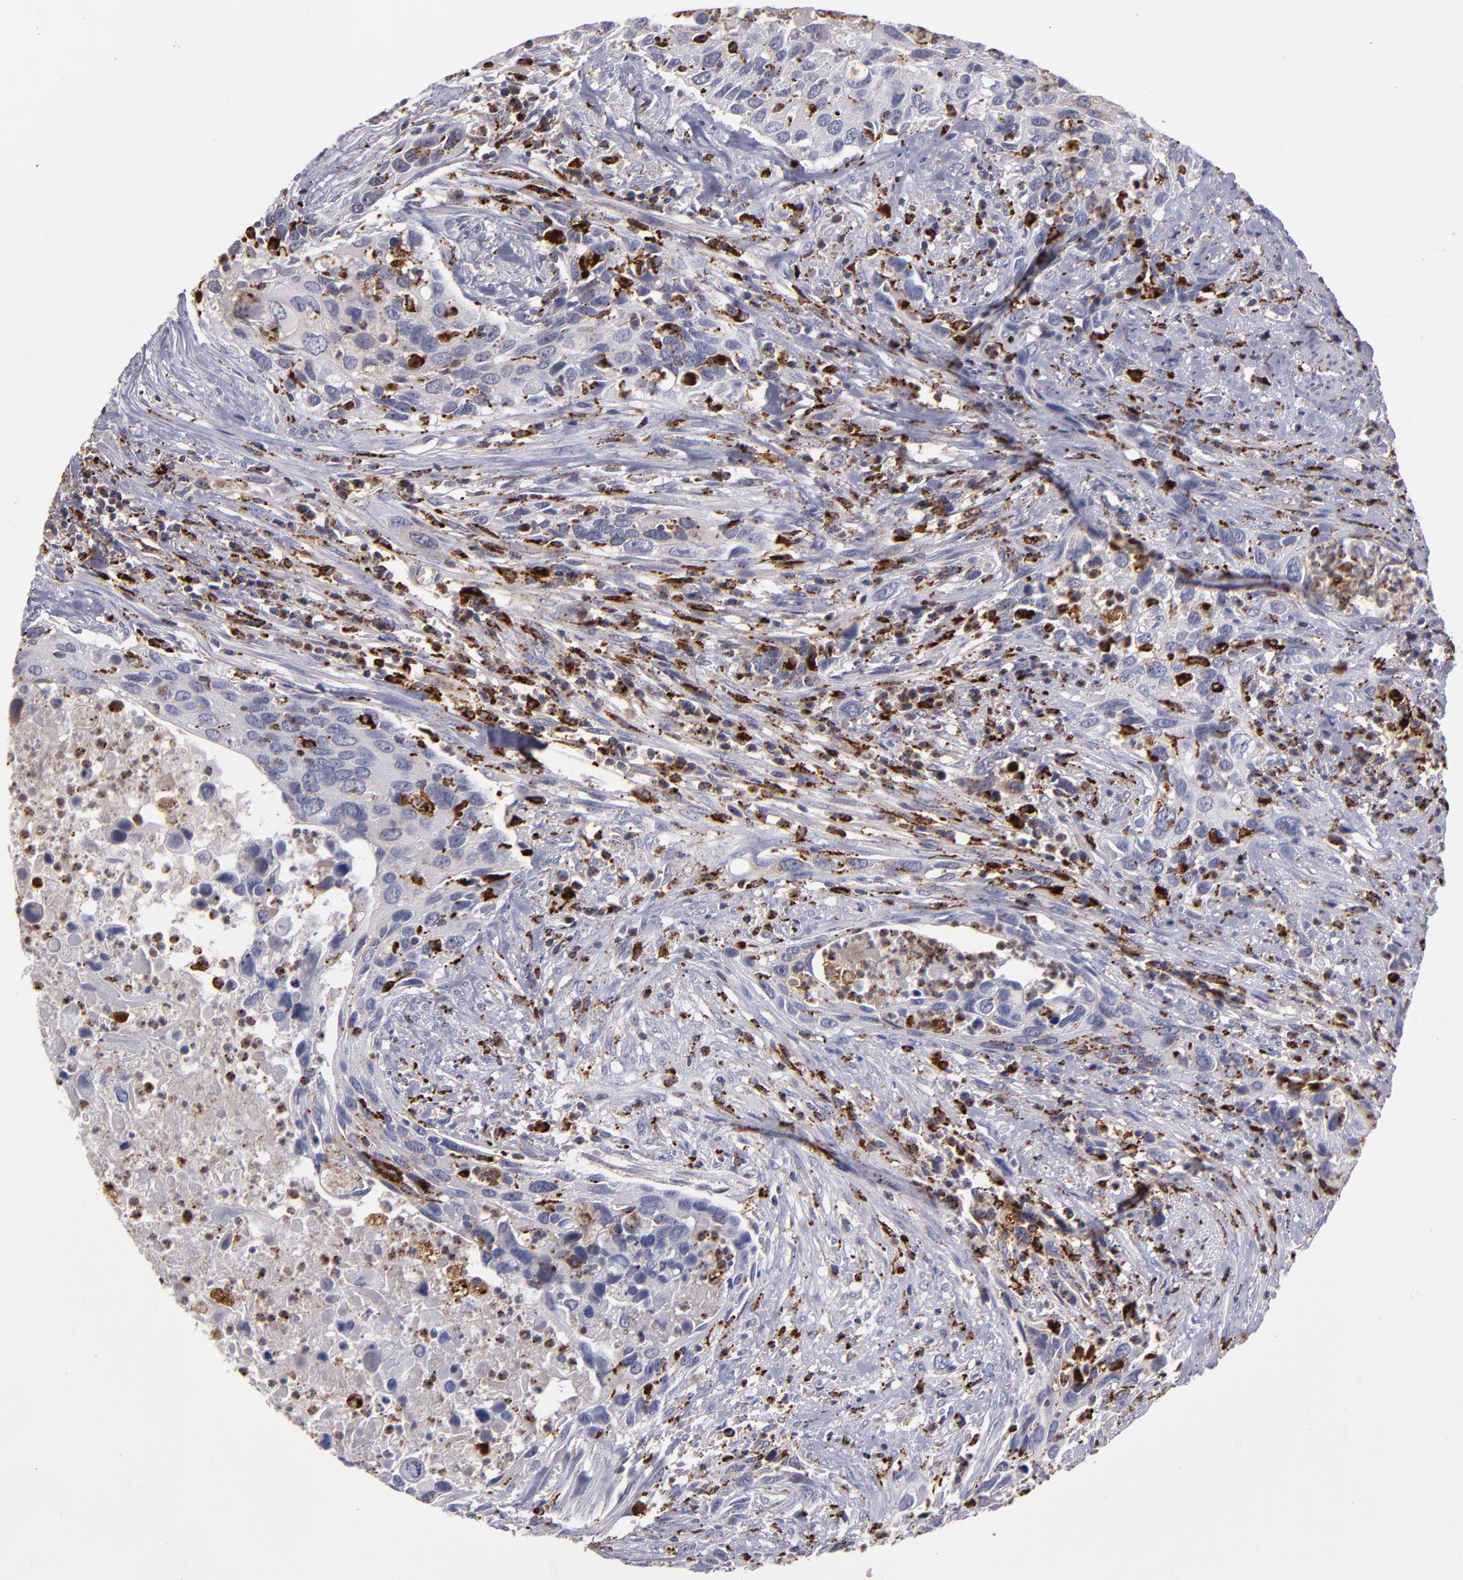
{"staining": {"intensity": "weak", "quantity": "<25%", "location": "cytoplasmic/membranous"}, "tissue": "urothelial cancer", "cell_type": "Tumor cells", "image_type": "cancer", "snomed": [{"axis": "morphology", "description": "Urothelial carcinoma, High grade"}, {"axis": "topography", "description": "Urinary bladder"}], "caption": "Immunohistochemistry micrograph of neoplastic tissue: human high-grade urothelial carcinoma stained with DAB displays no significant protein expression in tumor cells.", "gene": "CTSS", "patient": {"sex": "male", "age": 71}}